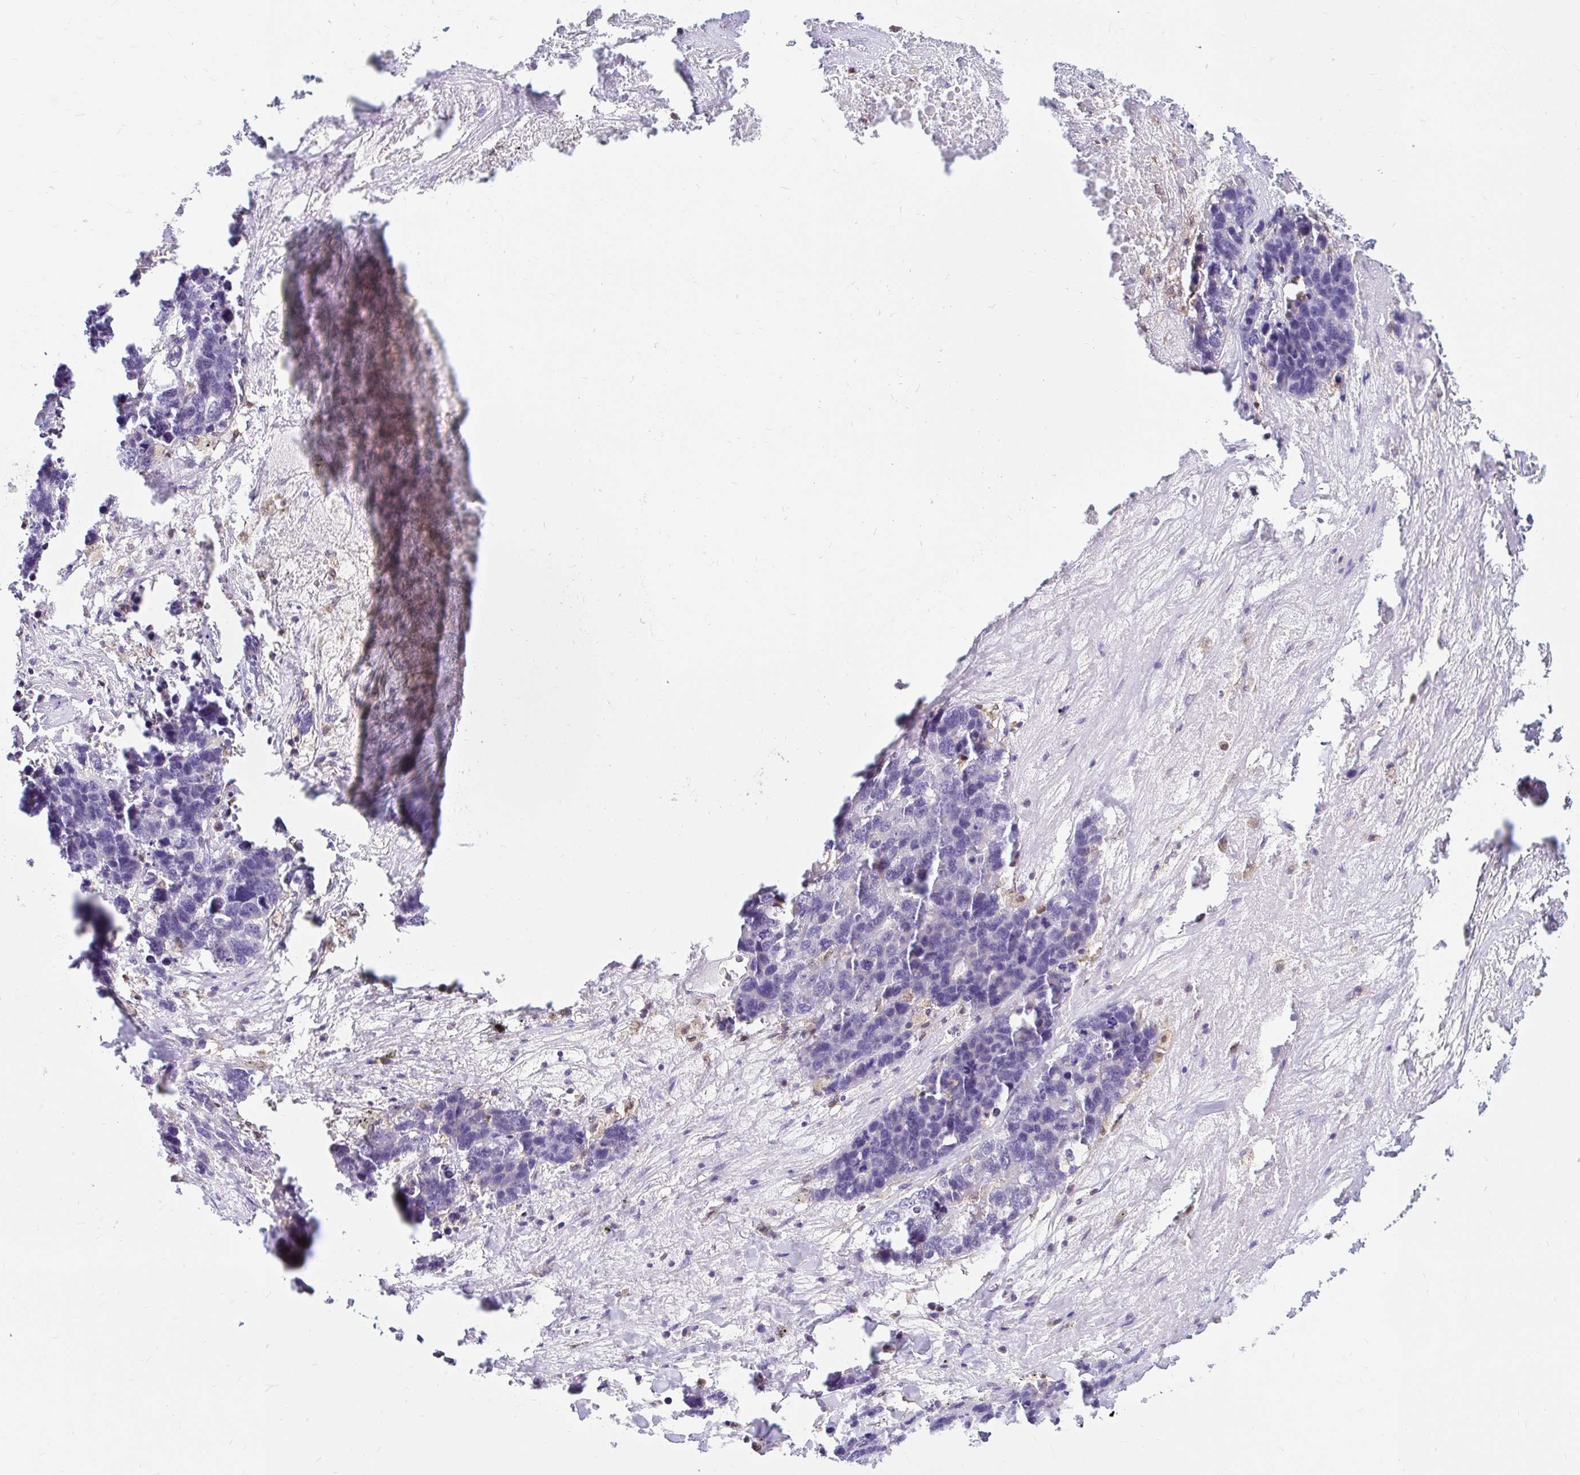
{"staining": {"intensity": "negative", "quantity": "none", "location": "none"}, "tissue": "lung cancer", "cell_type": "Tumor cells", "image_type": "cancer", "snomed": [{"axis": "morphology", "description": "Adenocarcinoma, NOS"}, {"axis": "topography", "description": "Lung"}], "caption": "Immunohistochemical staining of adenocarcinoma (lung) exhibits no significant expression in tumor cells.", "gene": "PYCARD", "patient": {"sex": "female", "age": 51}}